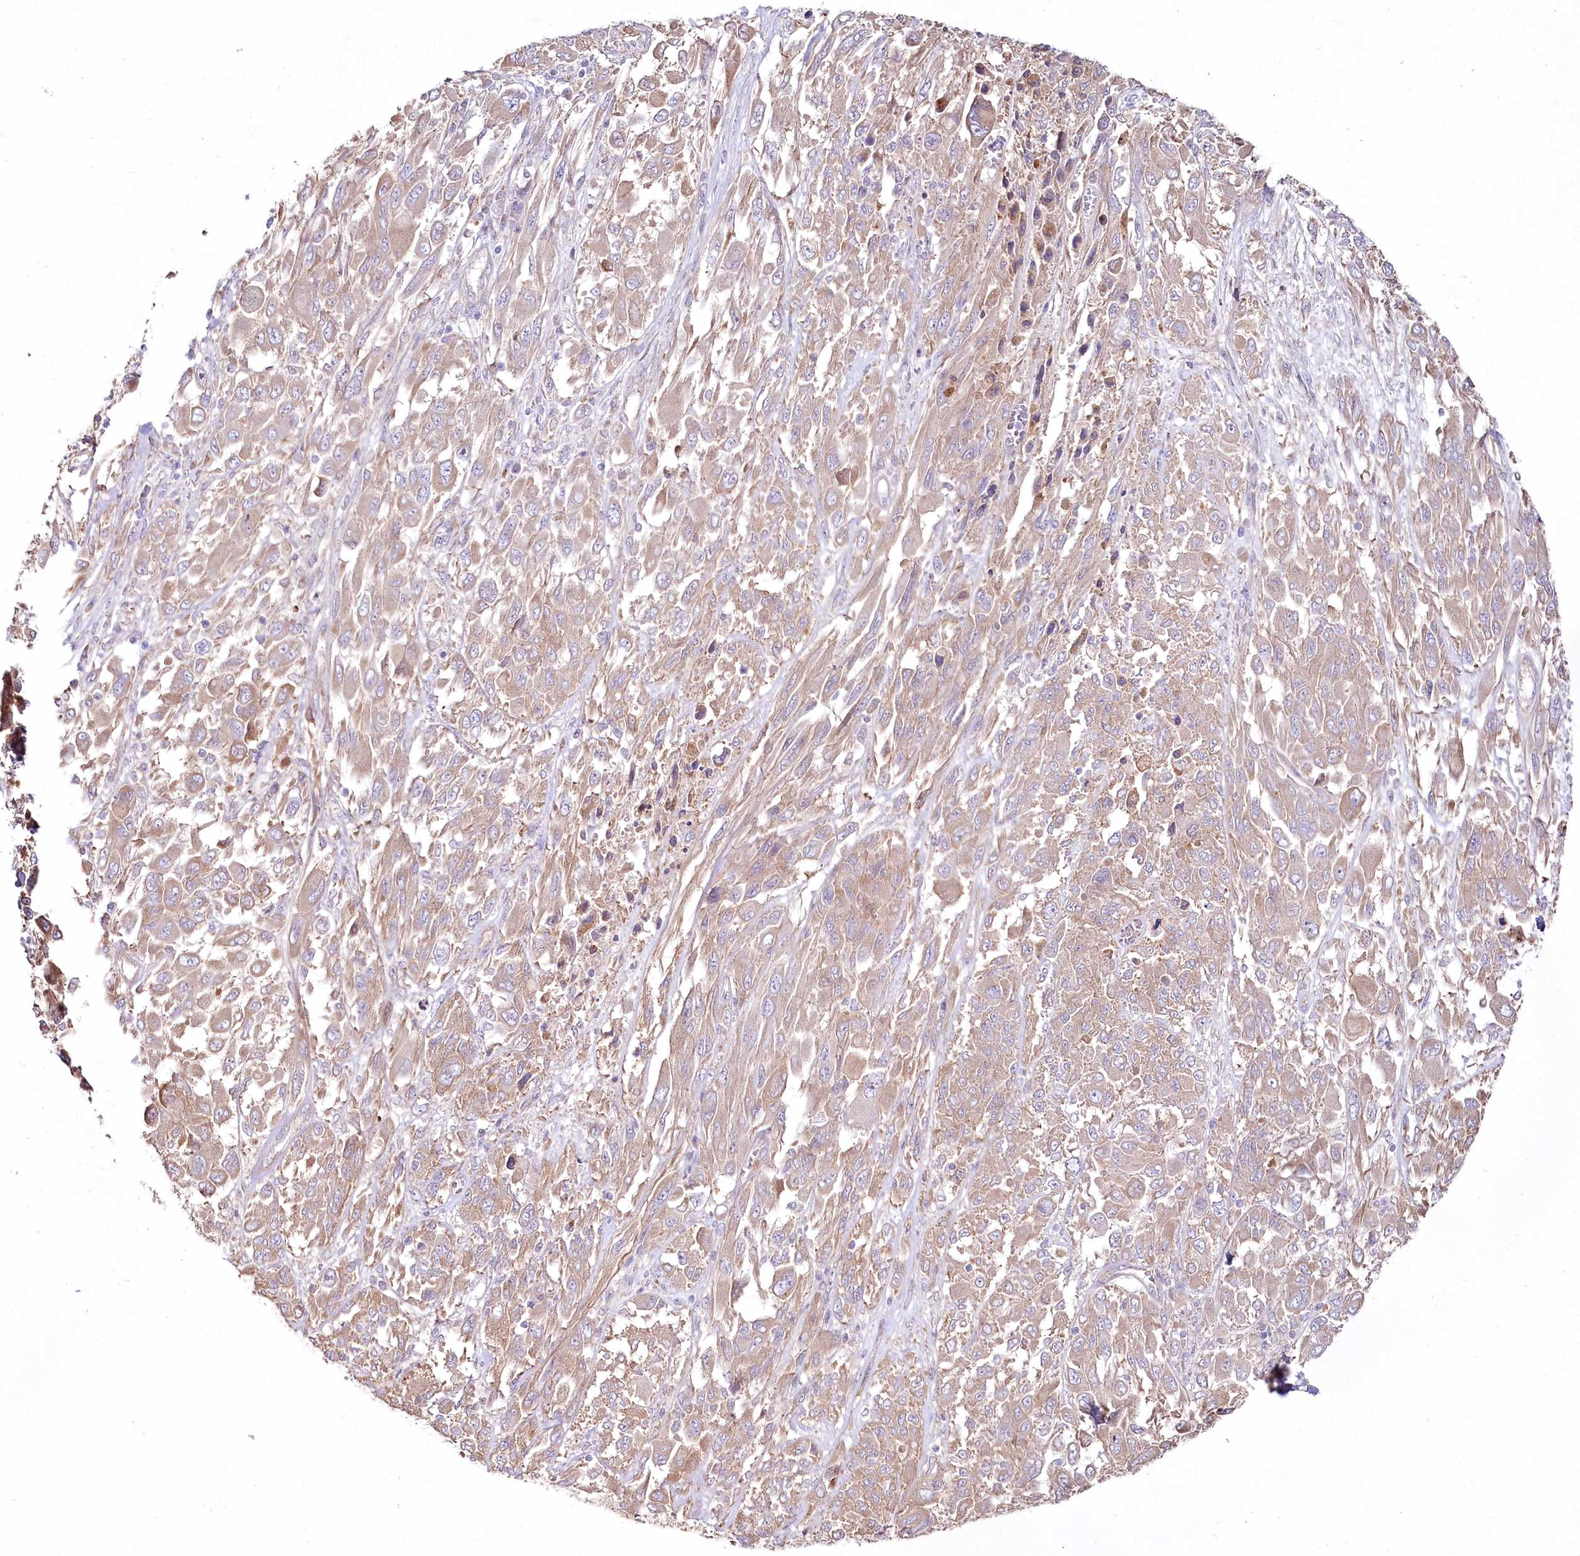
{"staining": {"intensity": "weak", "quantity": ">75%", "location": "cytoplasmic/membranous"}, "tissue": "melanoma", "cell_type": "Tumor cells", "image_type": "cancer", "snomed": [{"axis": "morphology", "description": "Malignant melanoma, NOS"}, {"axis": "topography", "description": "Skin"}], "caption": "Malignant melanoma stained with a protein marker displays weak staining in tumor cells.", "gene": "SUMF1", "patient": {"sex": "female", "age": 91}}